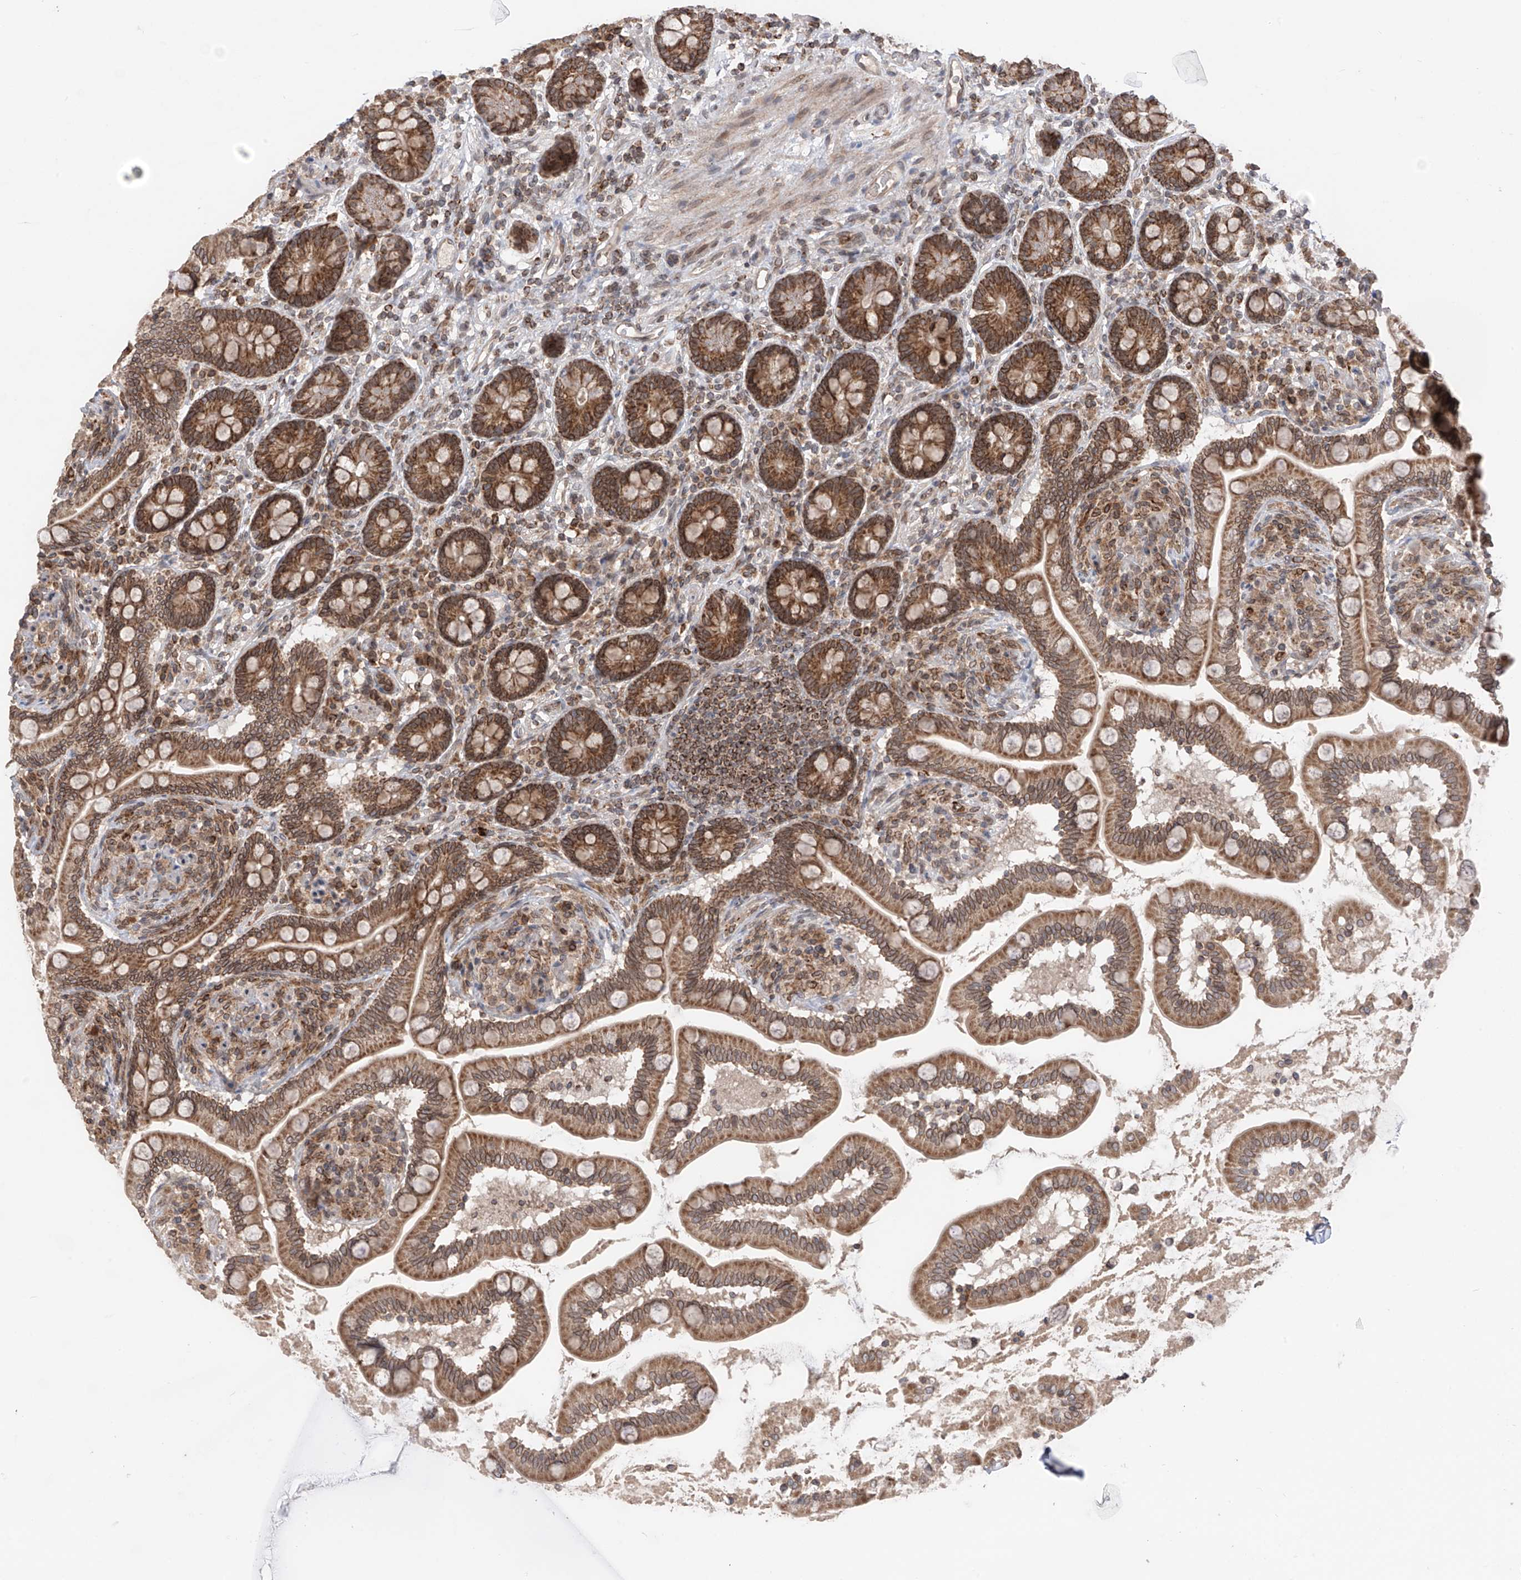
{"staining": {"intensity": "moderate", "quantity": ">75%", "location": "cytoplasmic/membranous,nuclear"}, "tissue": "small intestine", "cell_type": "Glandular cells", "image_type": "normal", "snomed": [{"axis": "morphology", "description": "Normal tissue, NOS"}, {"axis": "topography", "description": "Small intestine"}], "caption": "Immunohistochemical staining of normal small intestine reveals moderate cytoplasmic/membranous,nuclear protein positivity in about >75% of glandular cells.", "gene": "AHCTF1", "patient": {"sex": "female", "age": 64}}